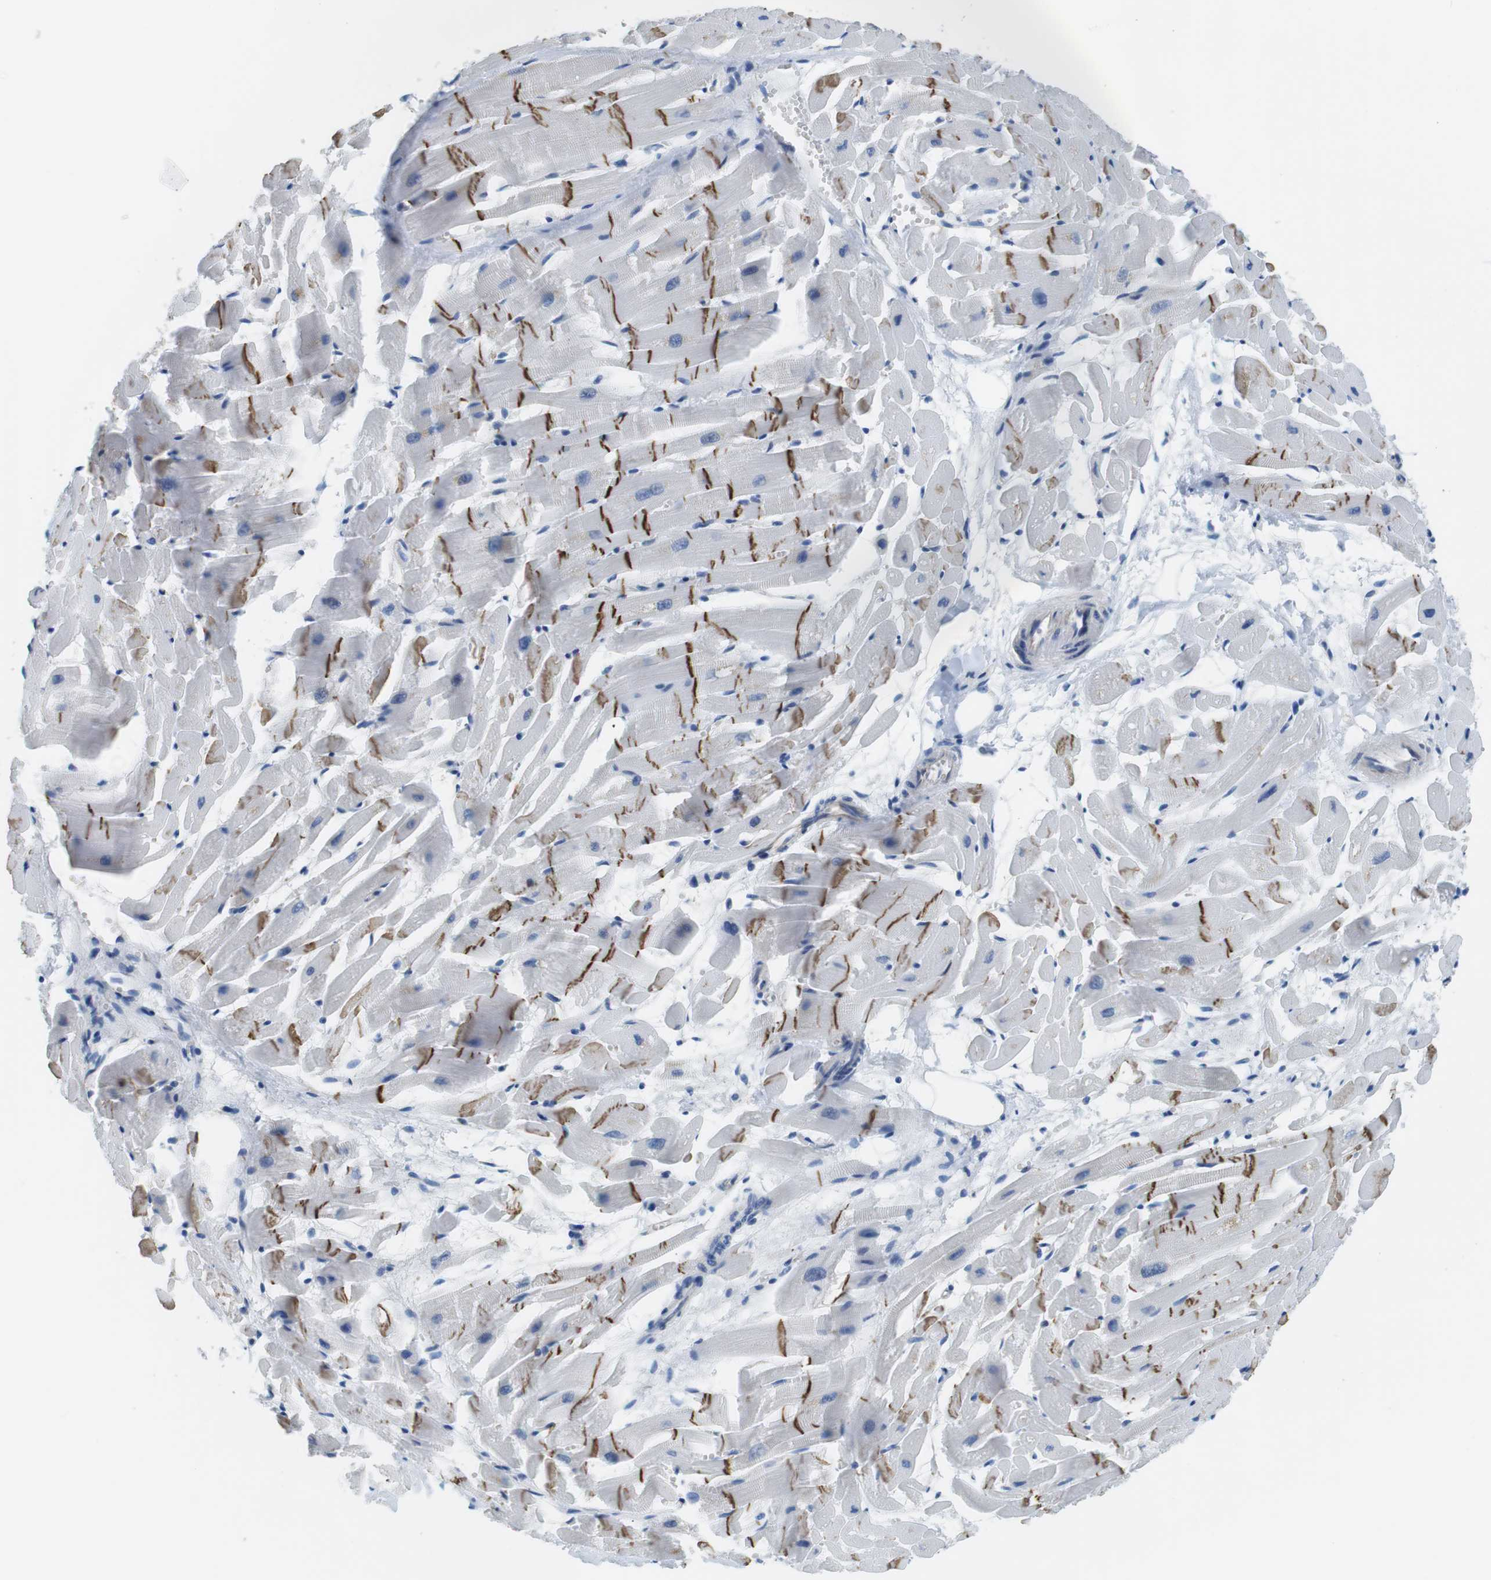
{"staining": {"intensity": "moderate", "quantity": ">75%", "location": "cytoplasmic/membranous"}, "tissue": "heart muscle", "cell_type": "Cardiomyocytes", "image_type": "normal", "snomed": [{"axis": "morphology", "description": "Normal tissue, NOS"}, {"axis": "topography", "description": "Heart"}], "caption": "Immunohistochemical staining of benign heart muscle shows >75% levels of moderate cytoplasmic/membranous protein expression in approximately >75% of cardiomyocytes. The staining was performed using DAB, with brown indicating positive protein expression. Nuclei are stained blue with hematoxylin.", "gene": "SLC6A6", "patient": {"sex": "female", "age": 19}}